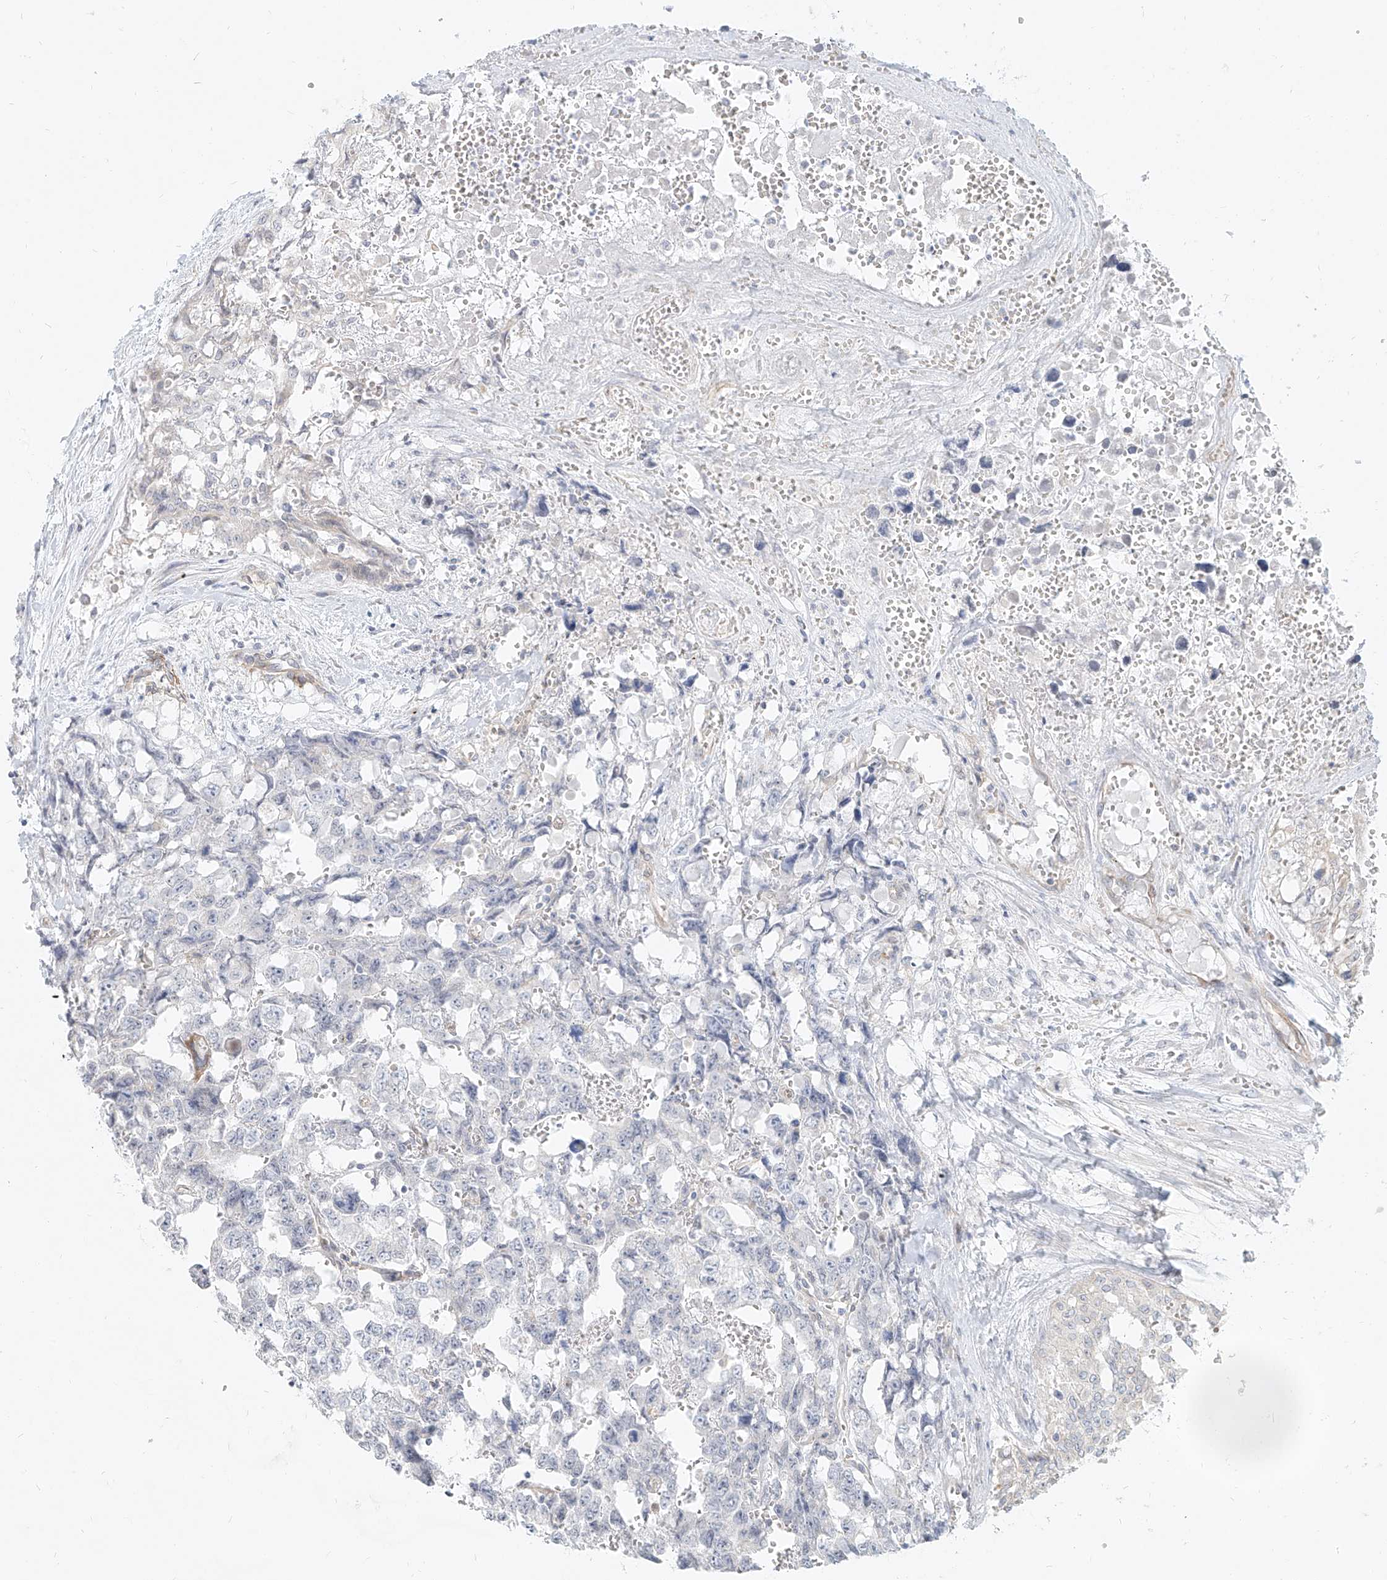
{"staining": {"intensity": "negative", "quantity": "none", "location": "none"}, "tissue": "testis cancer", "cell_type": "Tumor cells", "image_type": "cancer", "snomed": [{"axis": "morphology", "description": "Carcinoma, Embryonal, NOS"}, {"axis": "topography", "description": "Testis"}], "caption": "Histopathology image shows no protein positivity in tumor cells of testis cancer tissue.", "gene": "ITPKB", "patient": {"sex": "male", "age": 31}}